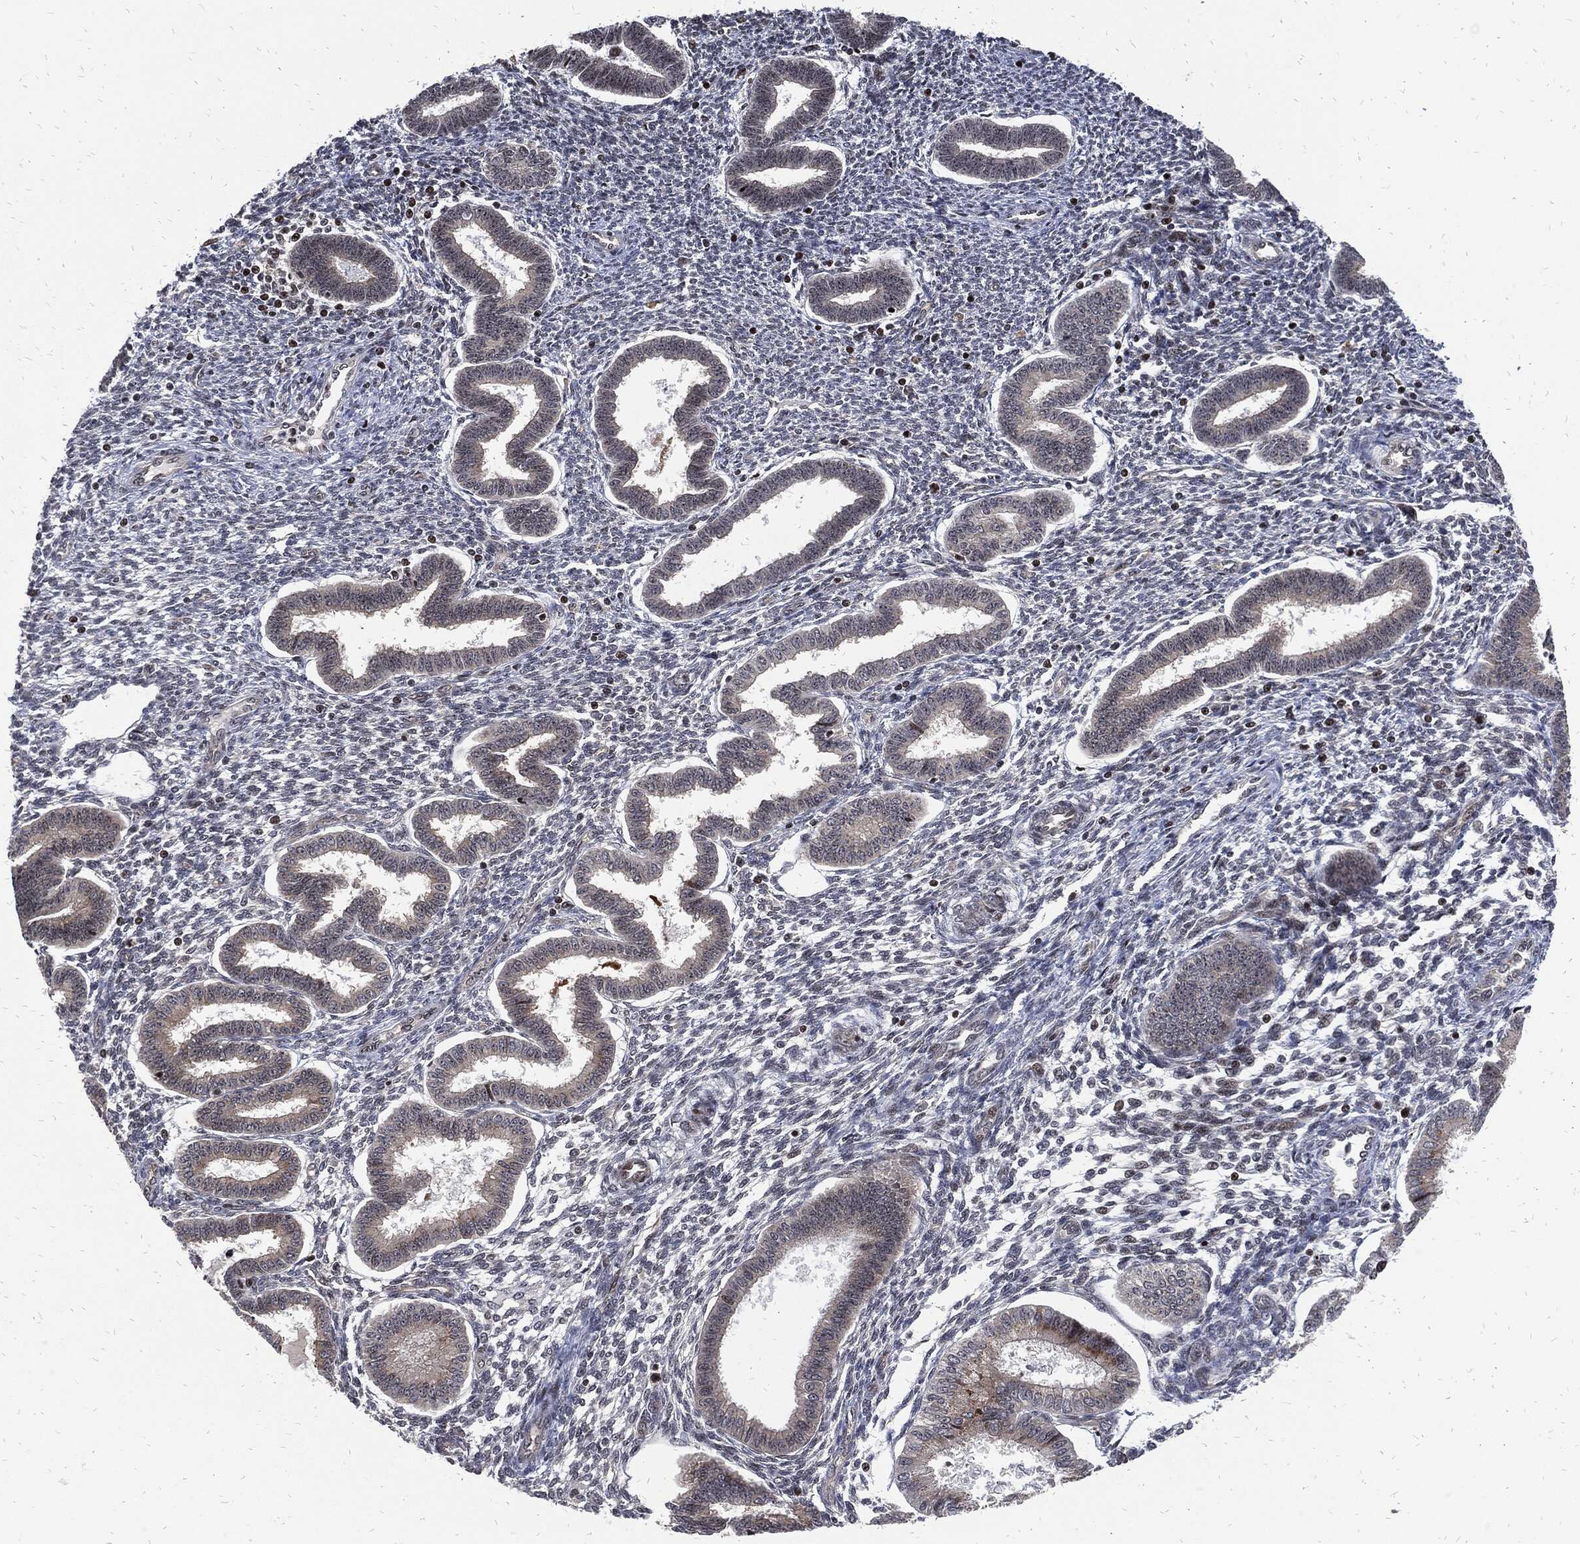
{"staining": {"intensity": "negative", "quantity": "none", "location": "none"}, "tissue": "endometrium", "cell_type": "Cells in endometrial stroma", "image_type": "normal", "snomed": [{"axis": "morphology", "description": "Normal tissue, NOS"}, {"axis": "topography", "description": "Endometrium"}], "caption": "Image shows no protein expression in cells in endometrial stroma of benign endometrium.", "gene": "ZNF775", "patient": {"sex": "female", "age": 43}}